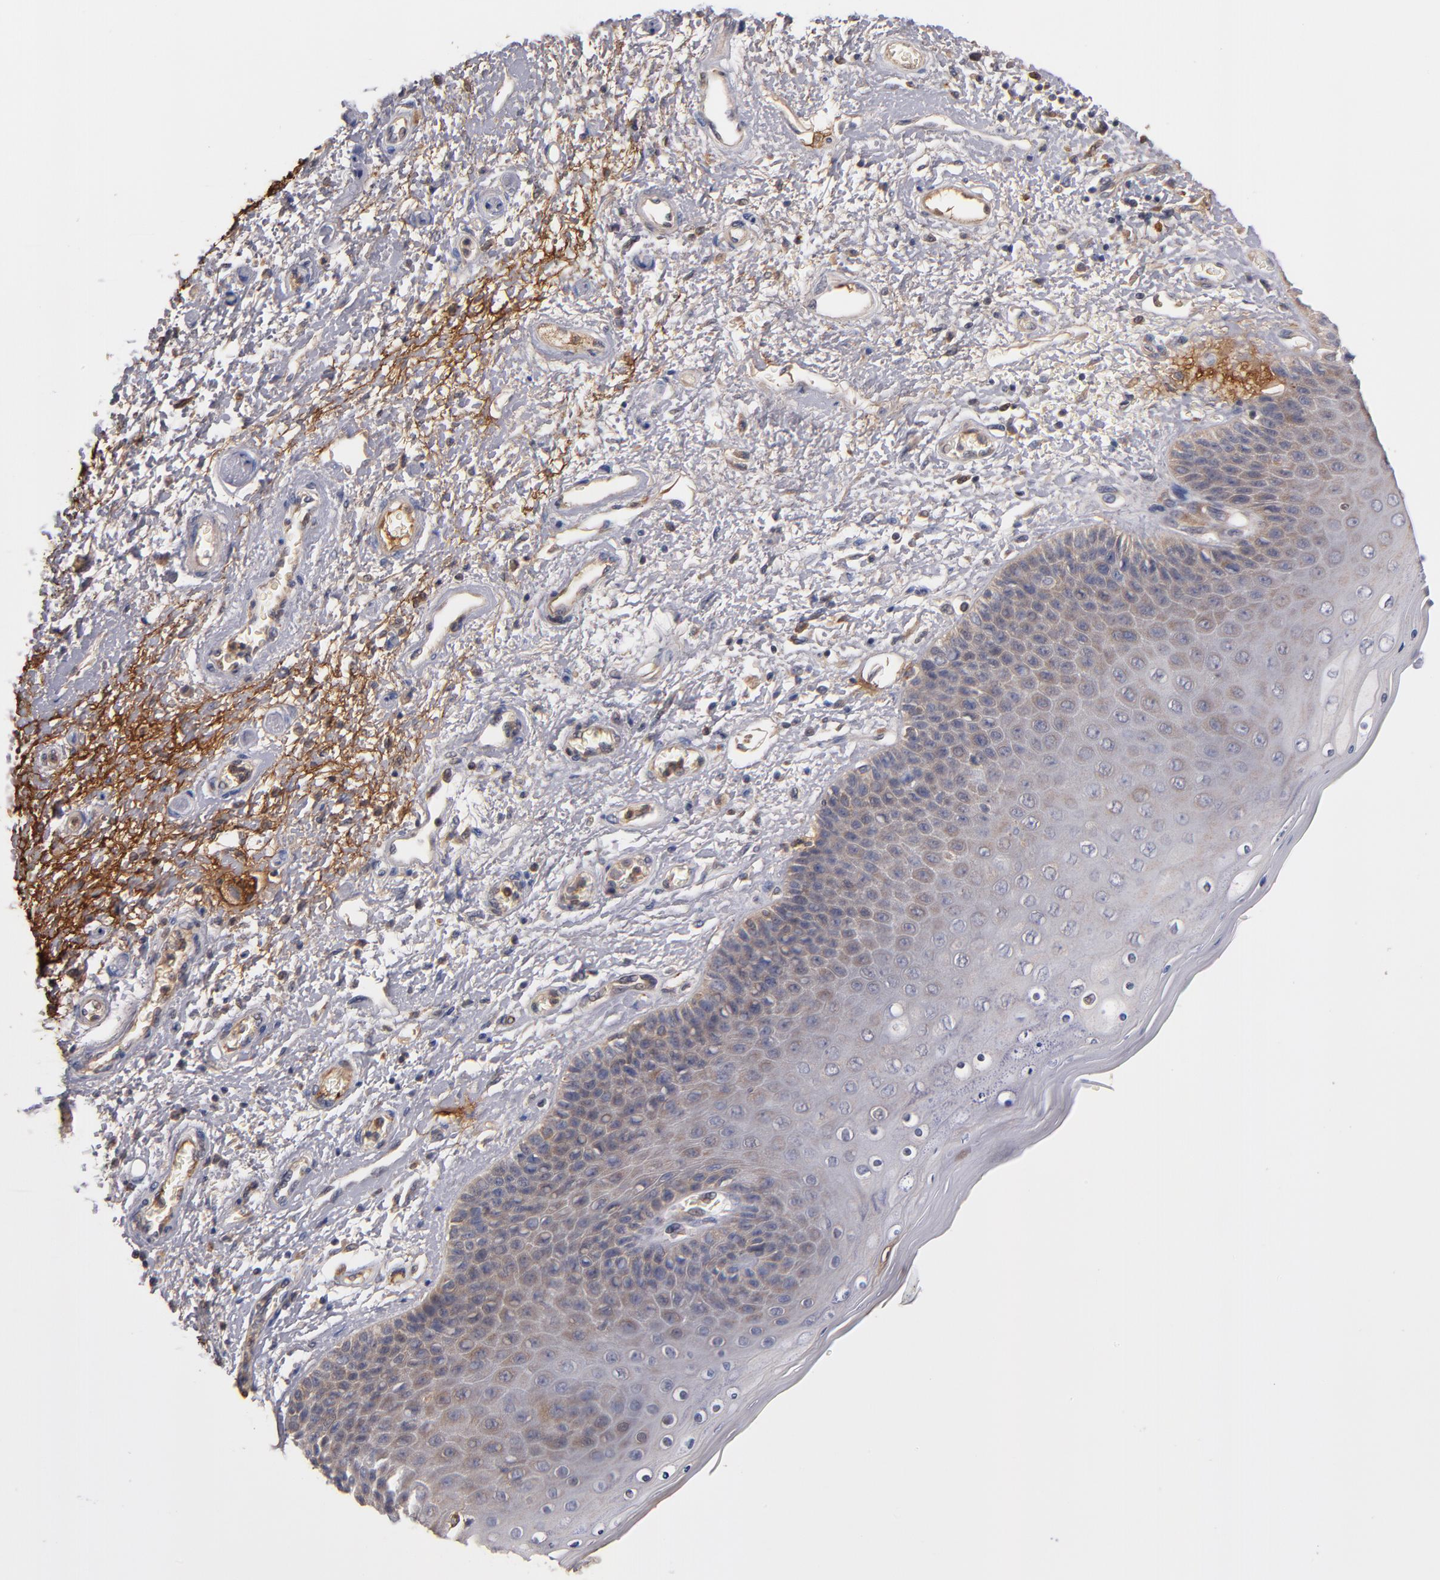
{"staining": {"intensity": "weak", "quantity": "<25%", "location": "cytoplasmic/membranous"}, "tissue": "skin", "cell_type": "Epidermal cells", "image_type": "normal", "snomed": [{"axis": "morphology", "description": "Normal tissue, NOS"}, {"axis": "topography", "description": "Anal"}], "caption": "Normal skin was stained to show a protein in brown. There is no significant staining in epidermal cells. (DAB (3,3'-diaminobenzidine) IHC with hematoxylin counter stain).", "gene": "DACT1", "patient": {"sex": "female", "age": 46}}